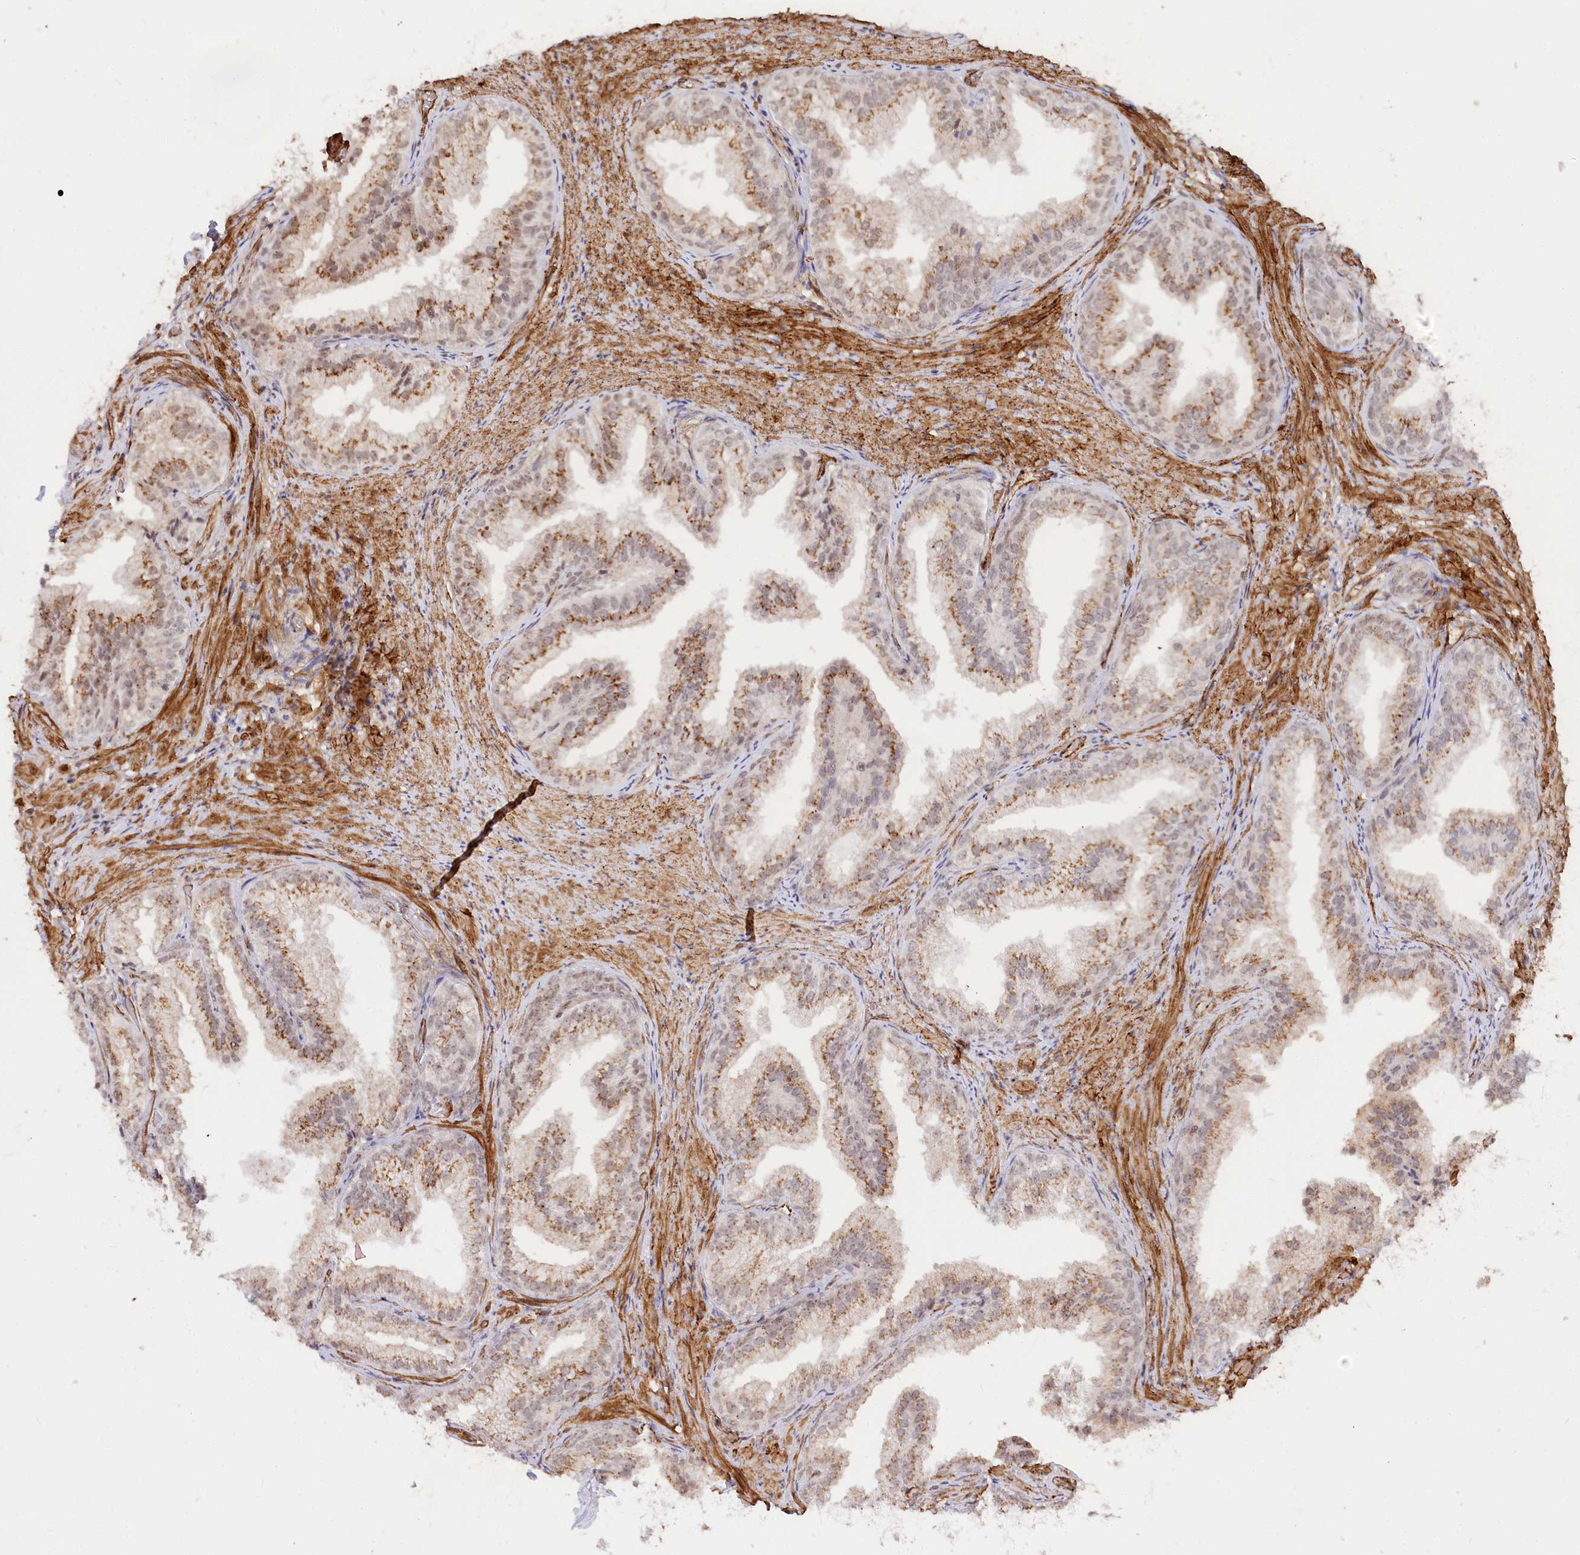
{"staining": {"intensity": "moderate", "quantity": ">75%", "location": "cytoplasmic/membranous,nuclear"}, "tissue": "prostate", "cell_type": "Glandular cells", "image_type": "normal", "snomed": [{"axis": "morphology", "description": "Normal tissue, NOS"}, {"axis": "topography", "description": "Prostate"}], "caption": "Glandular cells show medium levels of moderate cytoplasmic/membranous,nuclear staining in about >75% of cells in normal prostate.", "gene": "GNL3L", "patient": {"sex": "male", "age": 76}}